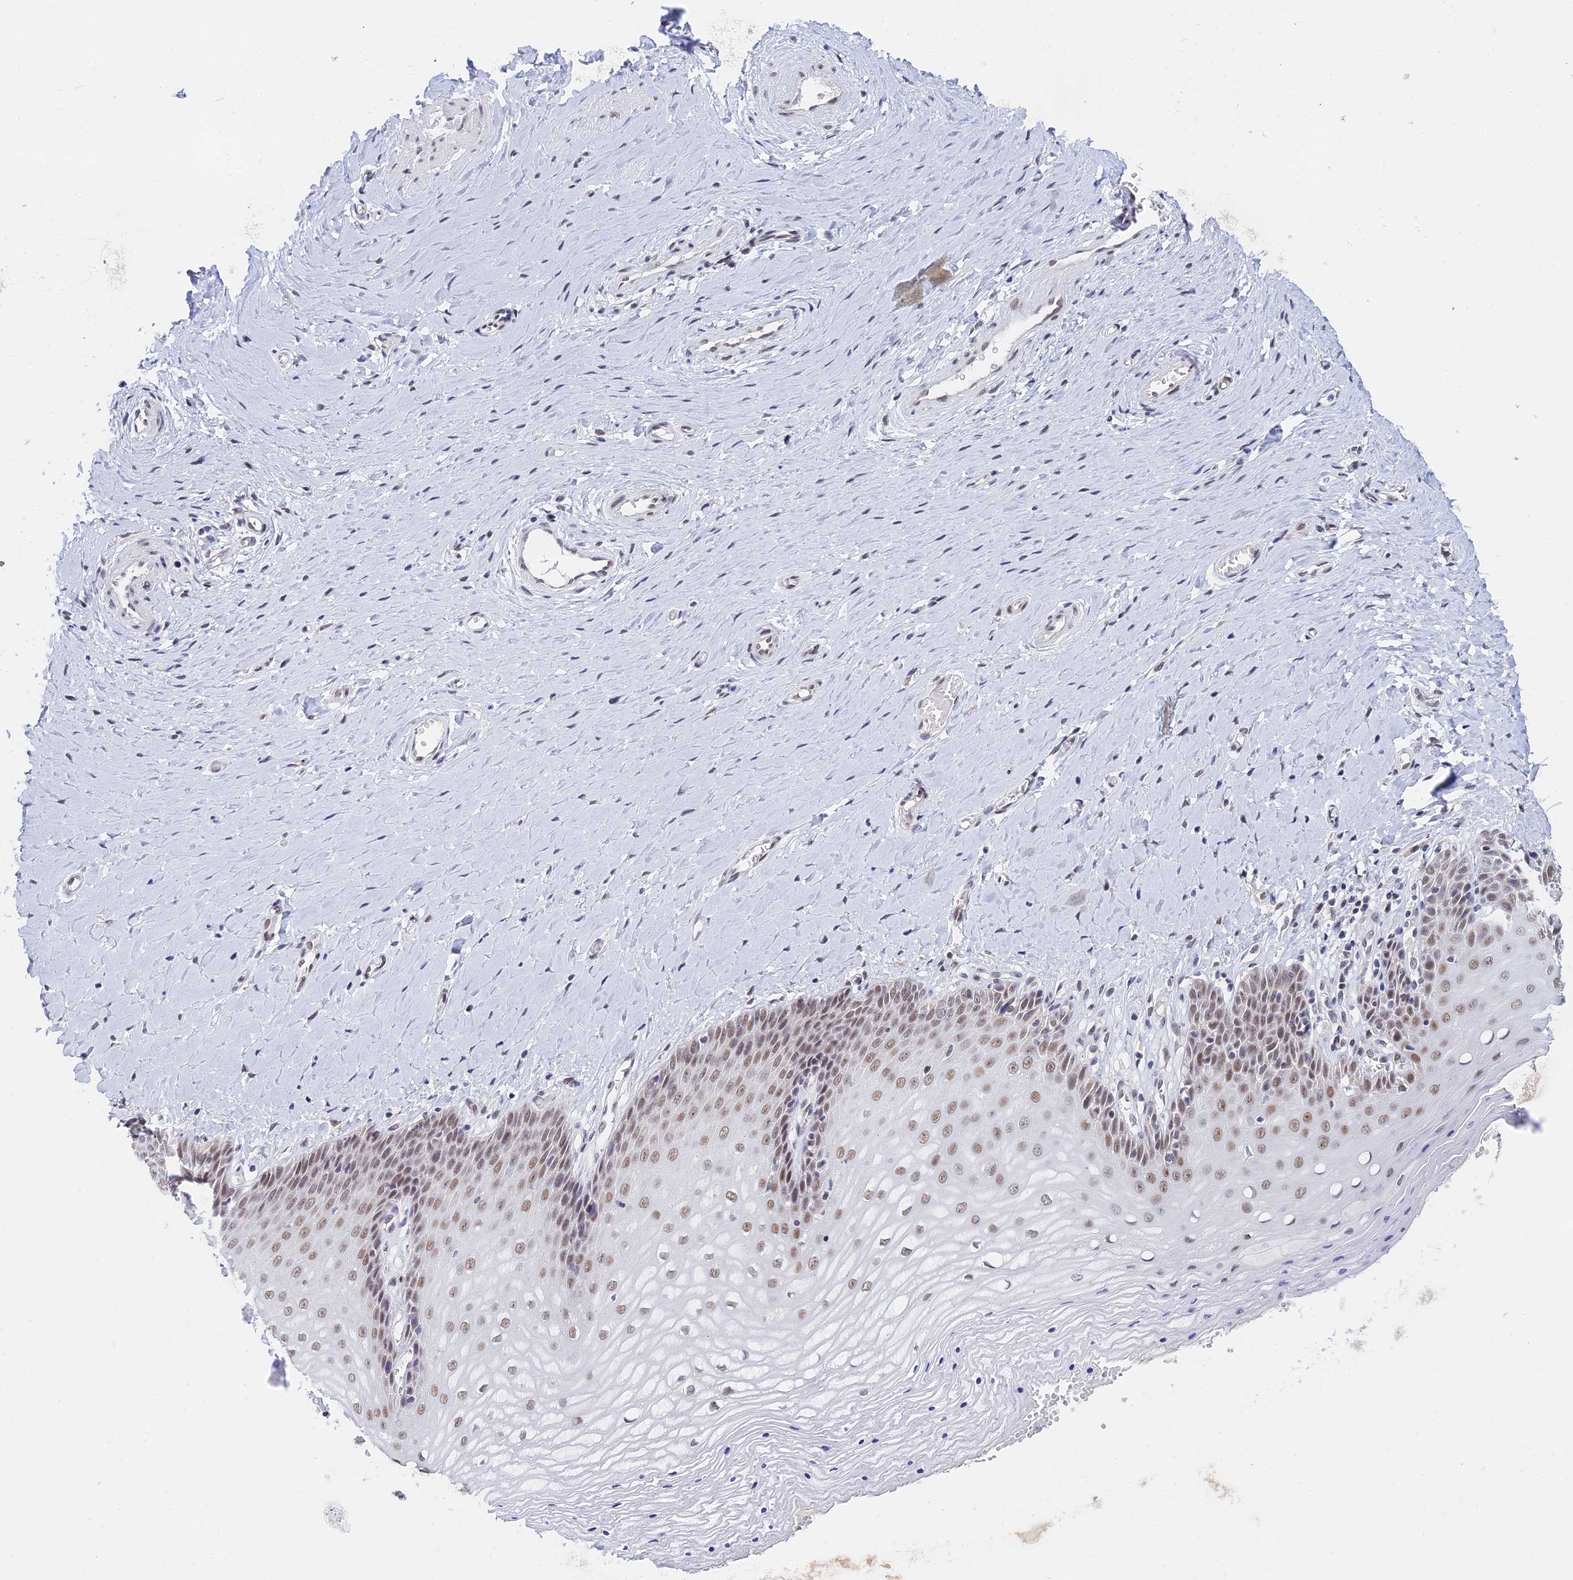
{"staining": {"intensity": "moderate", "quantity": ">75%", "location": "nuclear"}, "tissue": "vagina", "cell_type": "Squamous epithelial cells", "image_type": "normal", "snomed": [{"axis": "morphology", "description": "Normal tissue, NOS"}, {"axis": "topography", "description": "Vagina"}], "caption": "A histopathology image of vagina stained for a protein reveals moderate nuclear brown staining in squamous epithelial cells. (brown staining indicates protein expression, while blue staining denotes nuclei).", "gene": "C2orf49", "patient": {"sex": "female", "age": 65}}